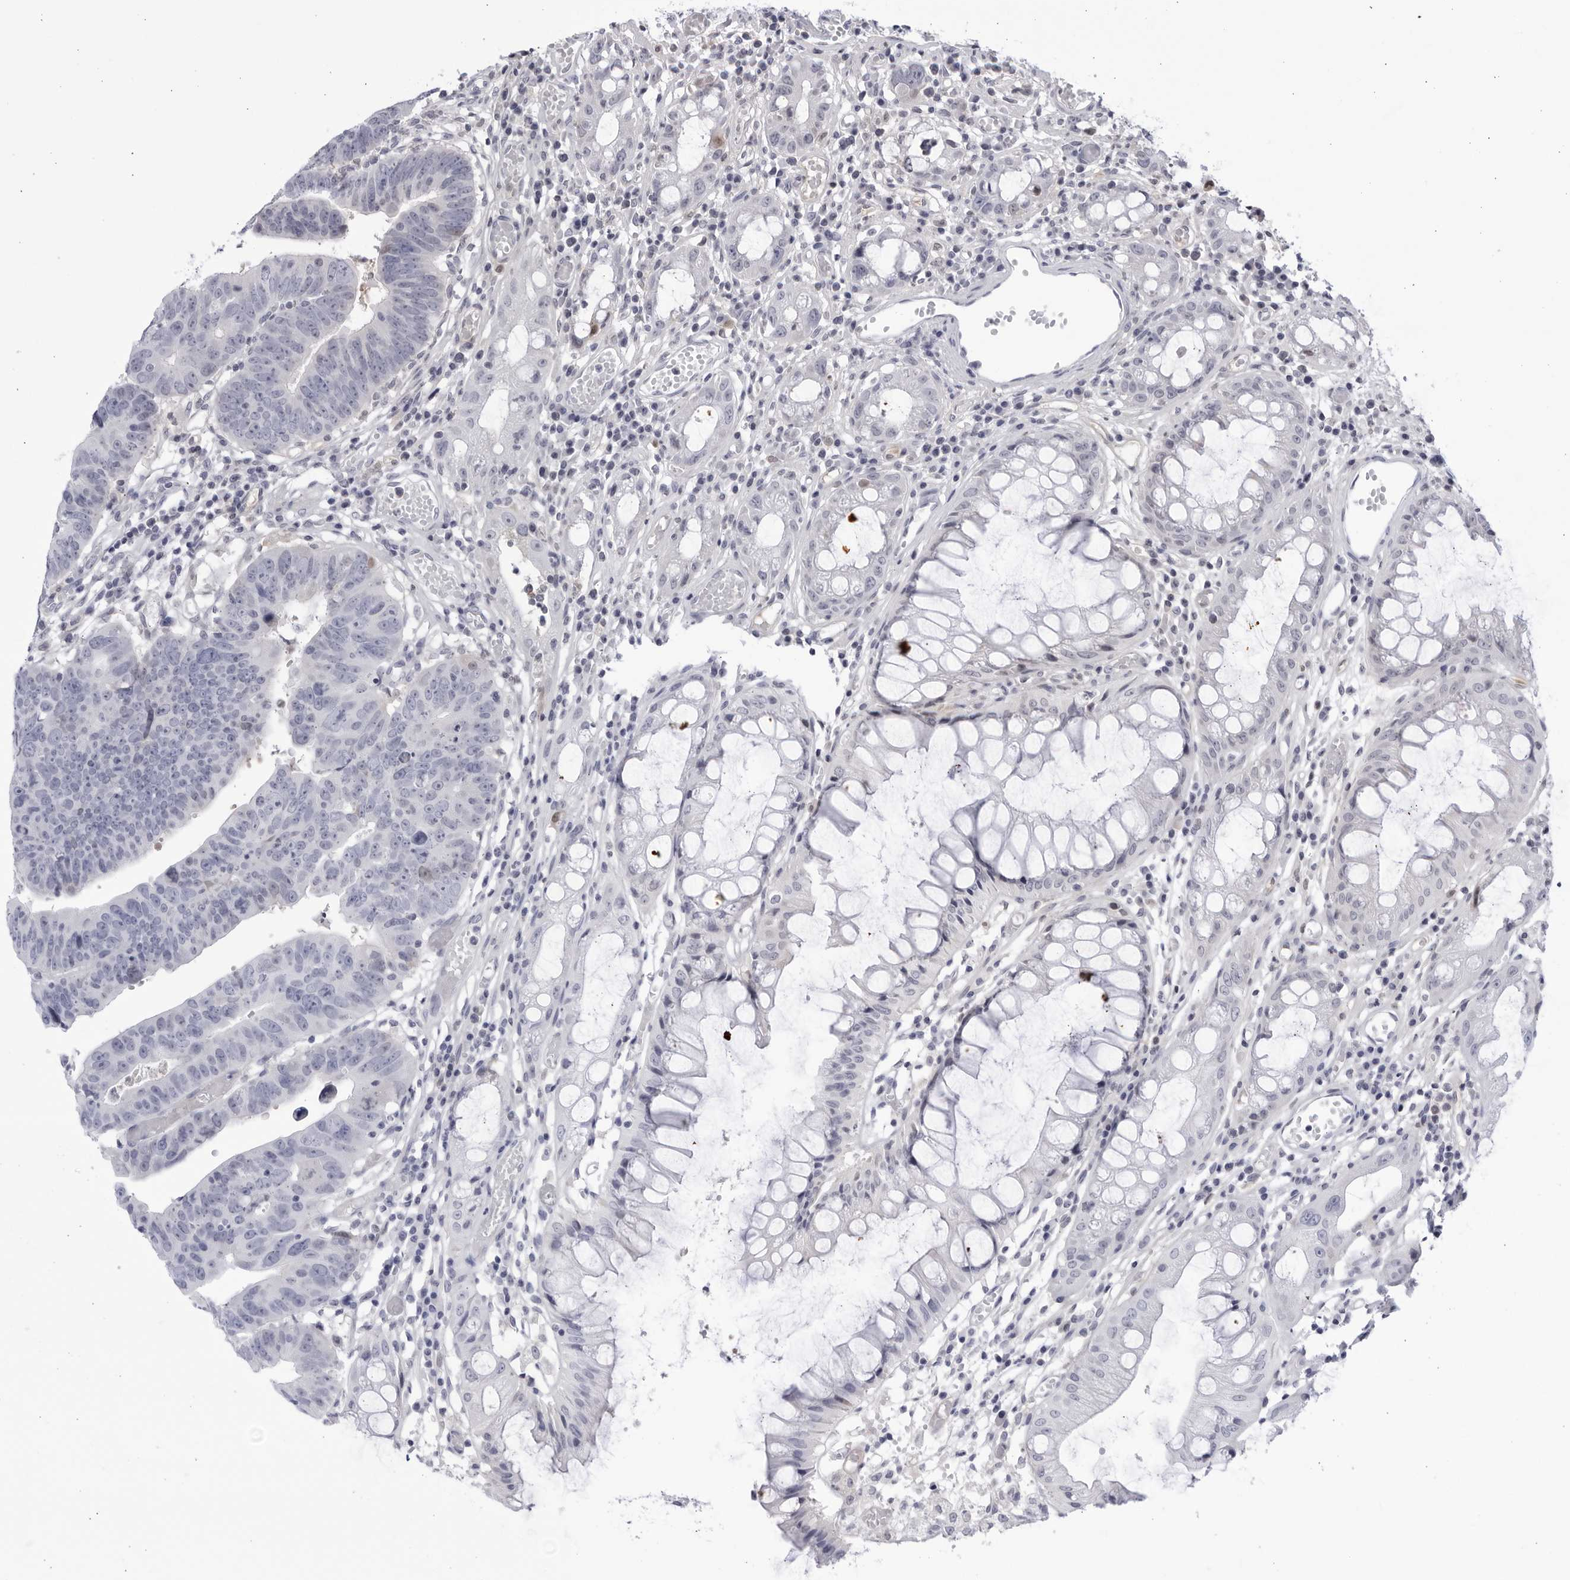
{"staining": {"intensity": "negative", "quantity": "none", "location": "none"}, "tissue": "colorectal cancer", "cell_type": "Tumor cells", "image_type": "cancer", "snomed": [{"axis": "morphology", "description": "Adenocarcinoma, NOS"}, {"axis": "topography", "description": "Rectum"}], "caption": "IHC of human colorectal cancer (adenocarcinoma) exhibits no staining in tumor cells.", "gene": "CNBD1", "patient": {"sex": "female", "age": 65}}